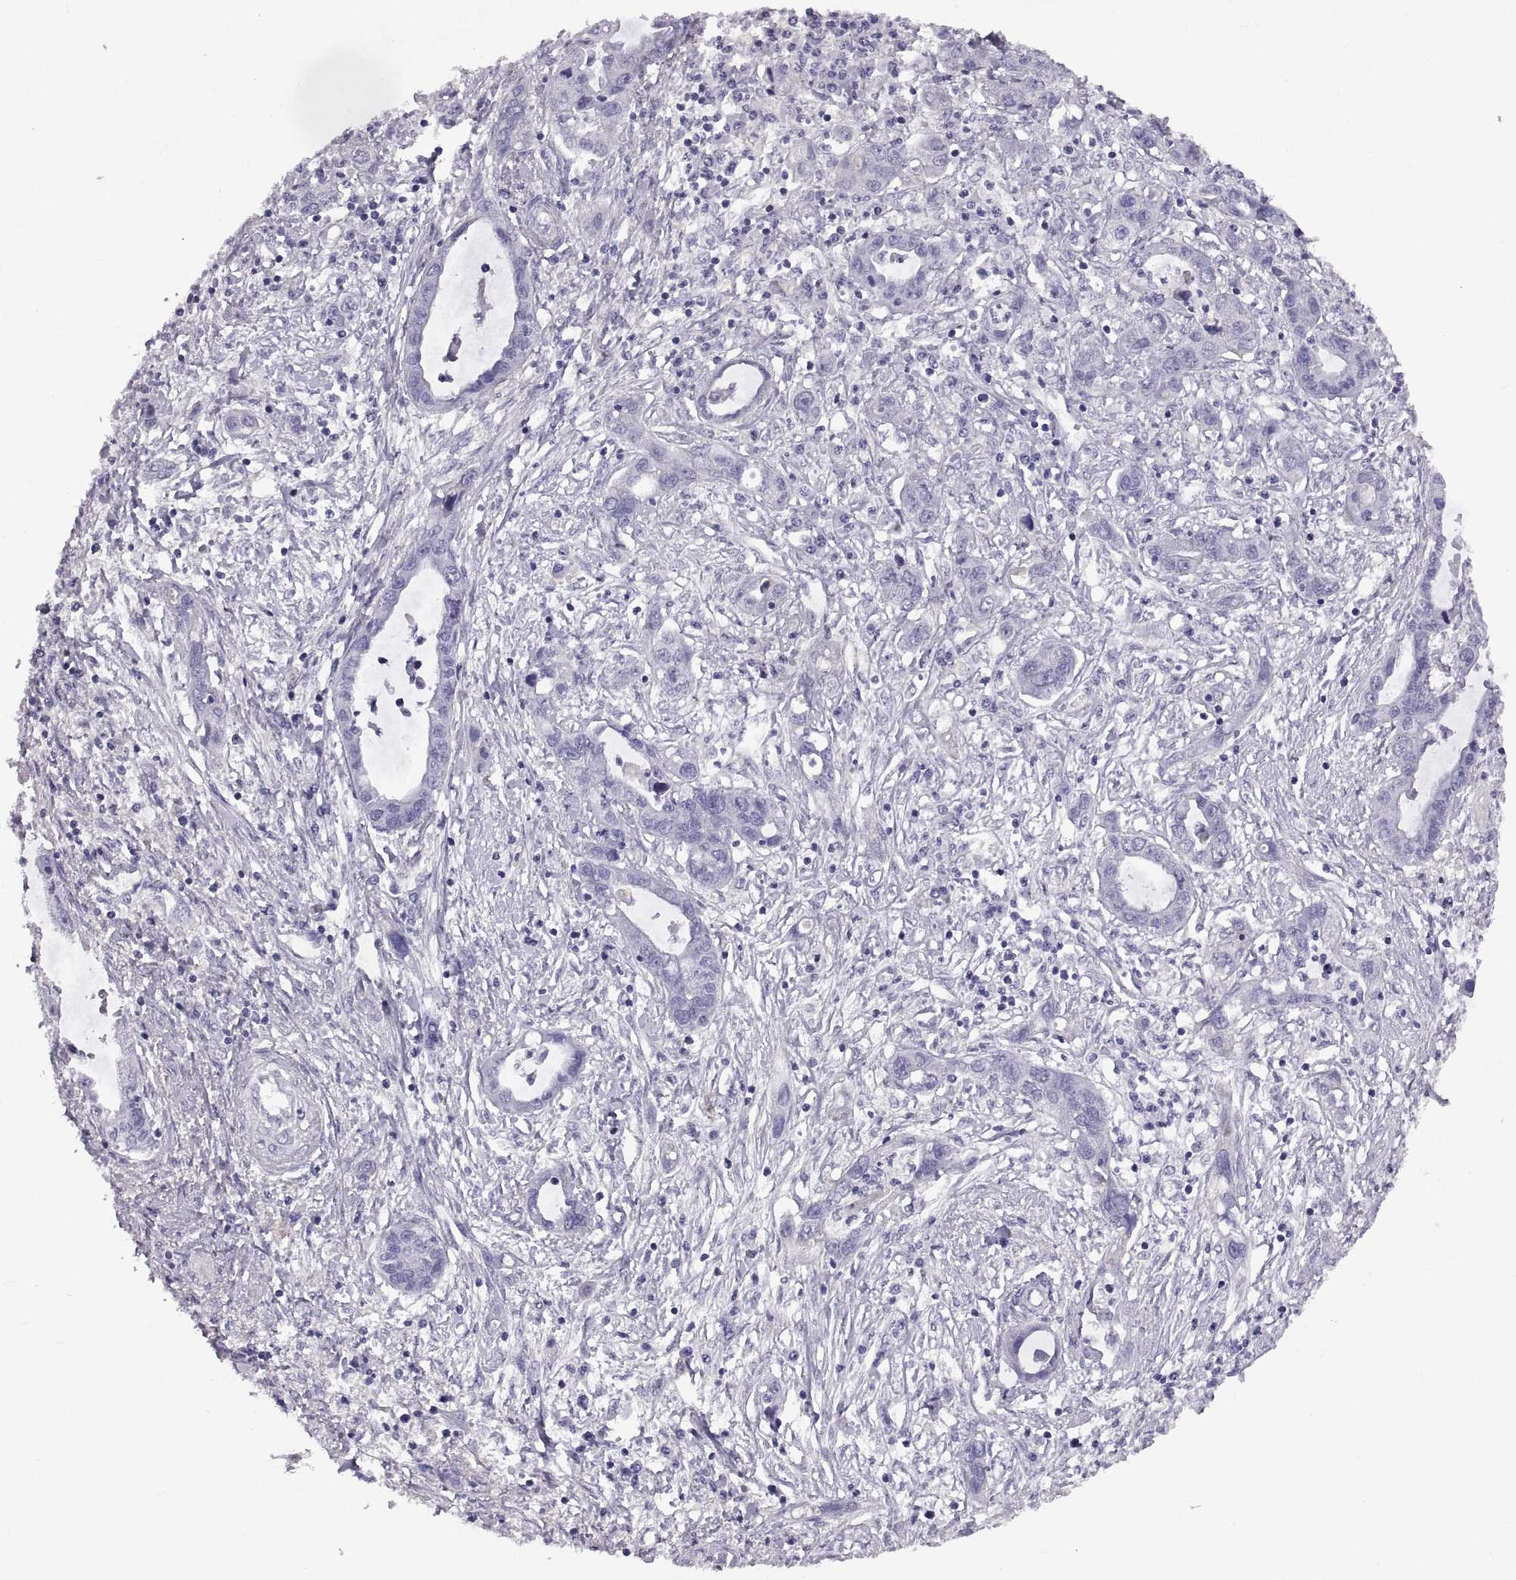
{"staining": {"intensity": "negative", "quantity": "none", "location": "none"}, "tissue": "liver cancer", "cell_type": "Tumor cells", "image_type": "cancer", "snomed": [{"axis": "morphology", "description": "Cholangiocarcinoma"}, {"axis": "topography", "description": "Liver"}], "caption": "An image of cholangiocarcinoma (liver) stained for a protein displays no brown staining in tumor cells.", "gene": "CRYBB3", "patient": {"sex": "male", "age": 58}}